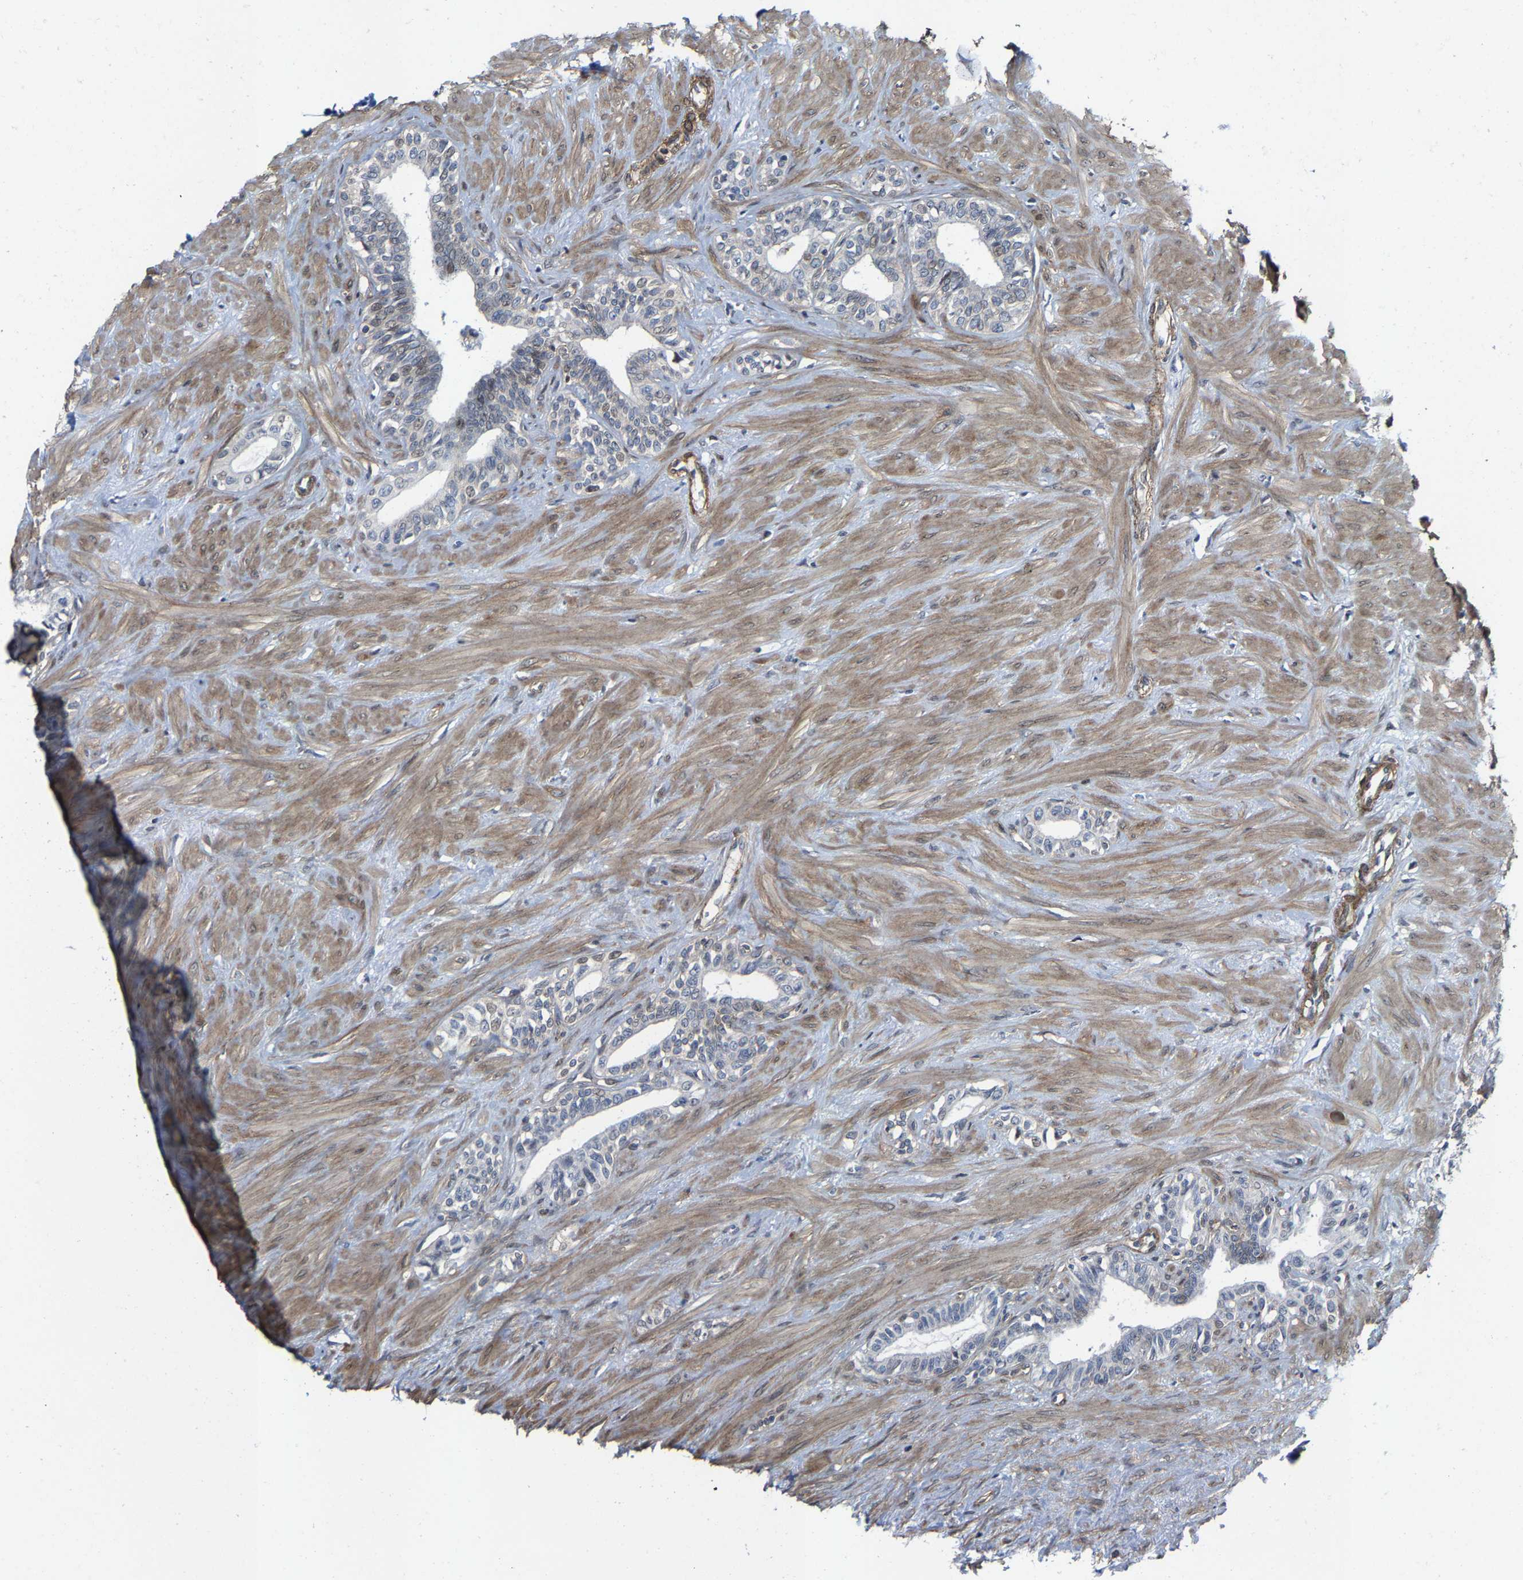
{"staining": {"intensity": "negative", "quantity": "none", "location": "none"}, "tissue": "seminal vesicle", "cell_type": "Glandular cells", "image_type": "normal", "snomed": [{"axis": "morphology", "description": "Normal tissue, NOS"}, {"axis": "morphology", "description": "Adenocarcinoma, High grade"}, {"axis": "topography", "description": "Prostate"}, {"axis": "topography", "description": "Seminal veicle"}], "caption": "A high-resolution image shows immunohistochemistry staining of unremarkable seminal vesicle, which displays no significant expression in glandular cells. Nuclei are stained in blue.", "gene": "TGFB1I1", "patient": {"sex": "male", "age": 55}}